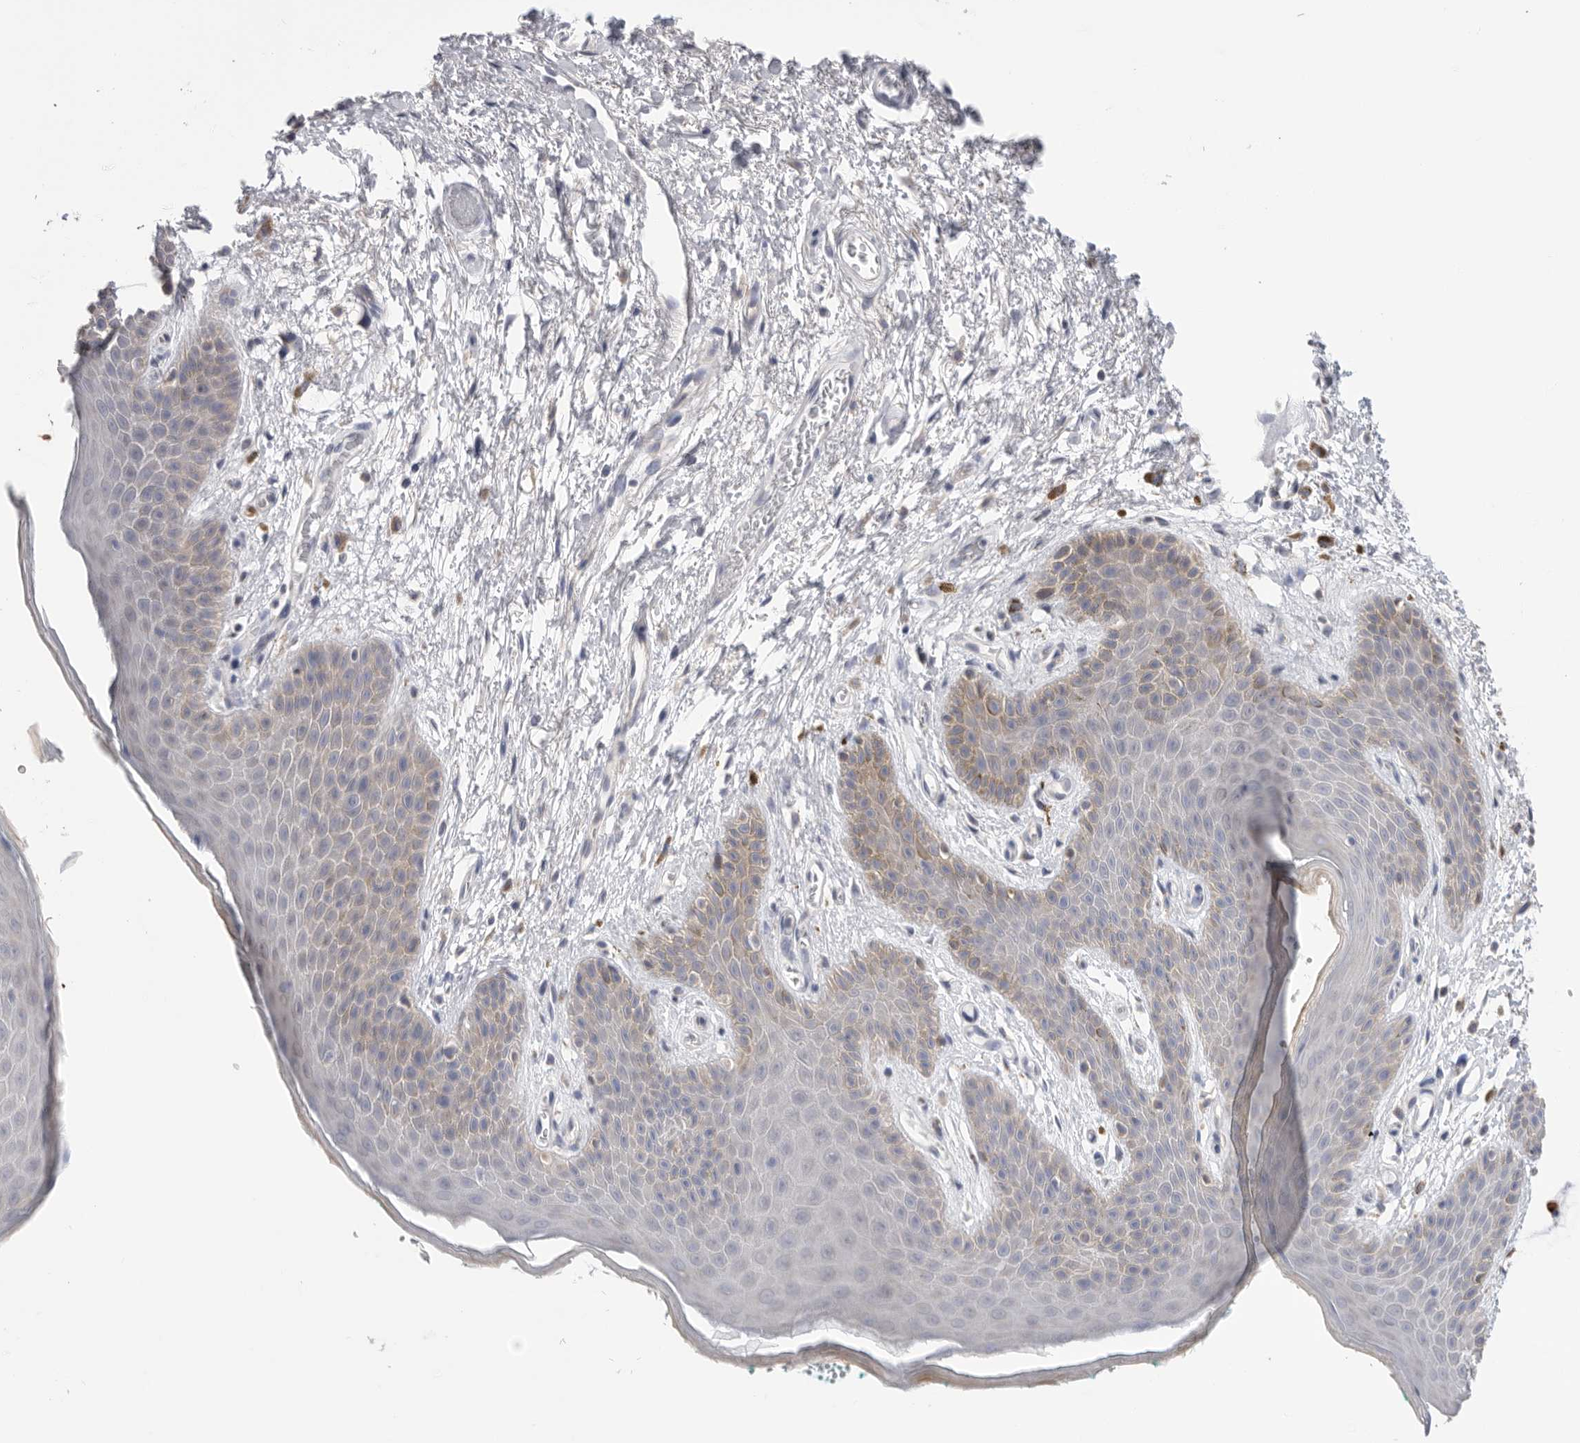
{"staining": {"intensity": "weak", "quantity": "<25%", "location": "cytoplasmic/membranous"}, "tissue": "skin", "cell_type": "Epidermal cells", "image_type": "normal", "snomed": [{"axis": "morphology", "description": "Normal tissue, NOS"}, {"axis": "topography", "description": "Anal"}], "caption": "An immunohistochemistry (IHC) image of unremarkable skin is shown. There is no staining in epidermal cells of skin.", "gene": "MTFR1L", "patient": {"sex": "male", "age": 74}}